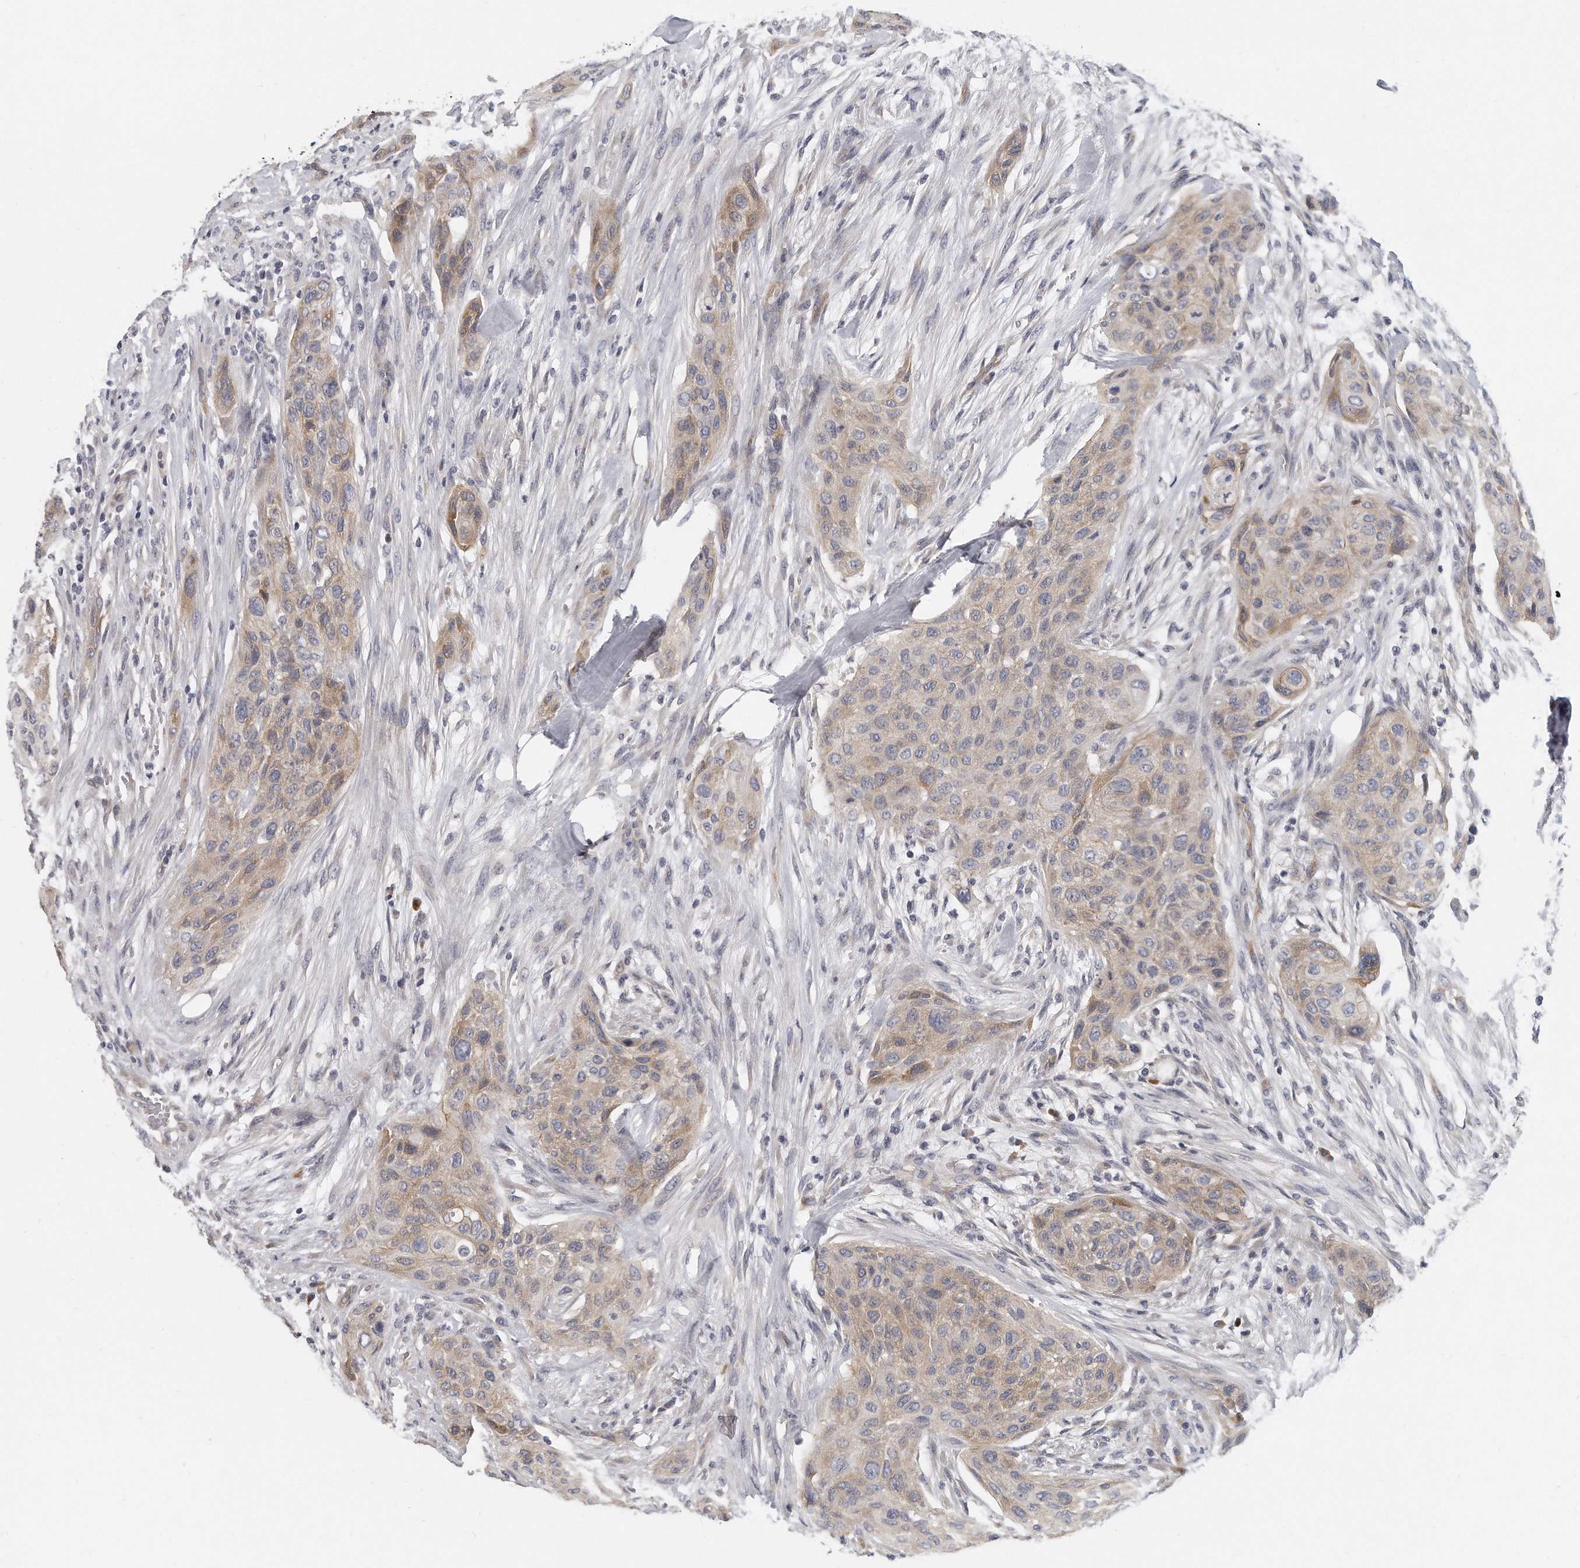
{"staining": {"intensity": "weak", "quantity": "25%-75%", "location": "cytoplasmic/membranous"}, "tissue": "urothelial cancer", "cell_type": "Tumor cells", "image_type": "cancer", "snomed": [{"axis": "morphology", "description": "Urothelial carcinoma, High grade"}, {"axis": "topography", "description": "Urinary bladder"}], "caption": "This micrograph reveals urothelial cancer stained with immunohistochemistry (IHC) to label a protein in brown. The cytoplasmic/membranous of tumor cells show weak positivity for the protein. Nuclei are counter-stained blue.", "gene": "PLEKHA6", "patient": {"sex": "male", "age": 35}}